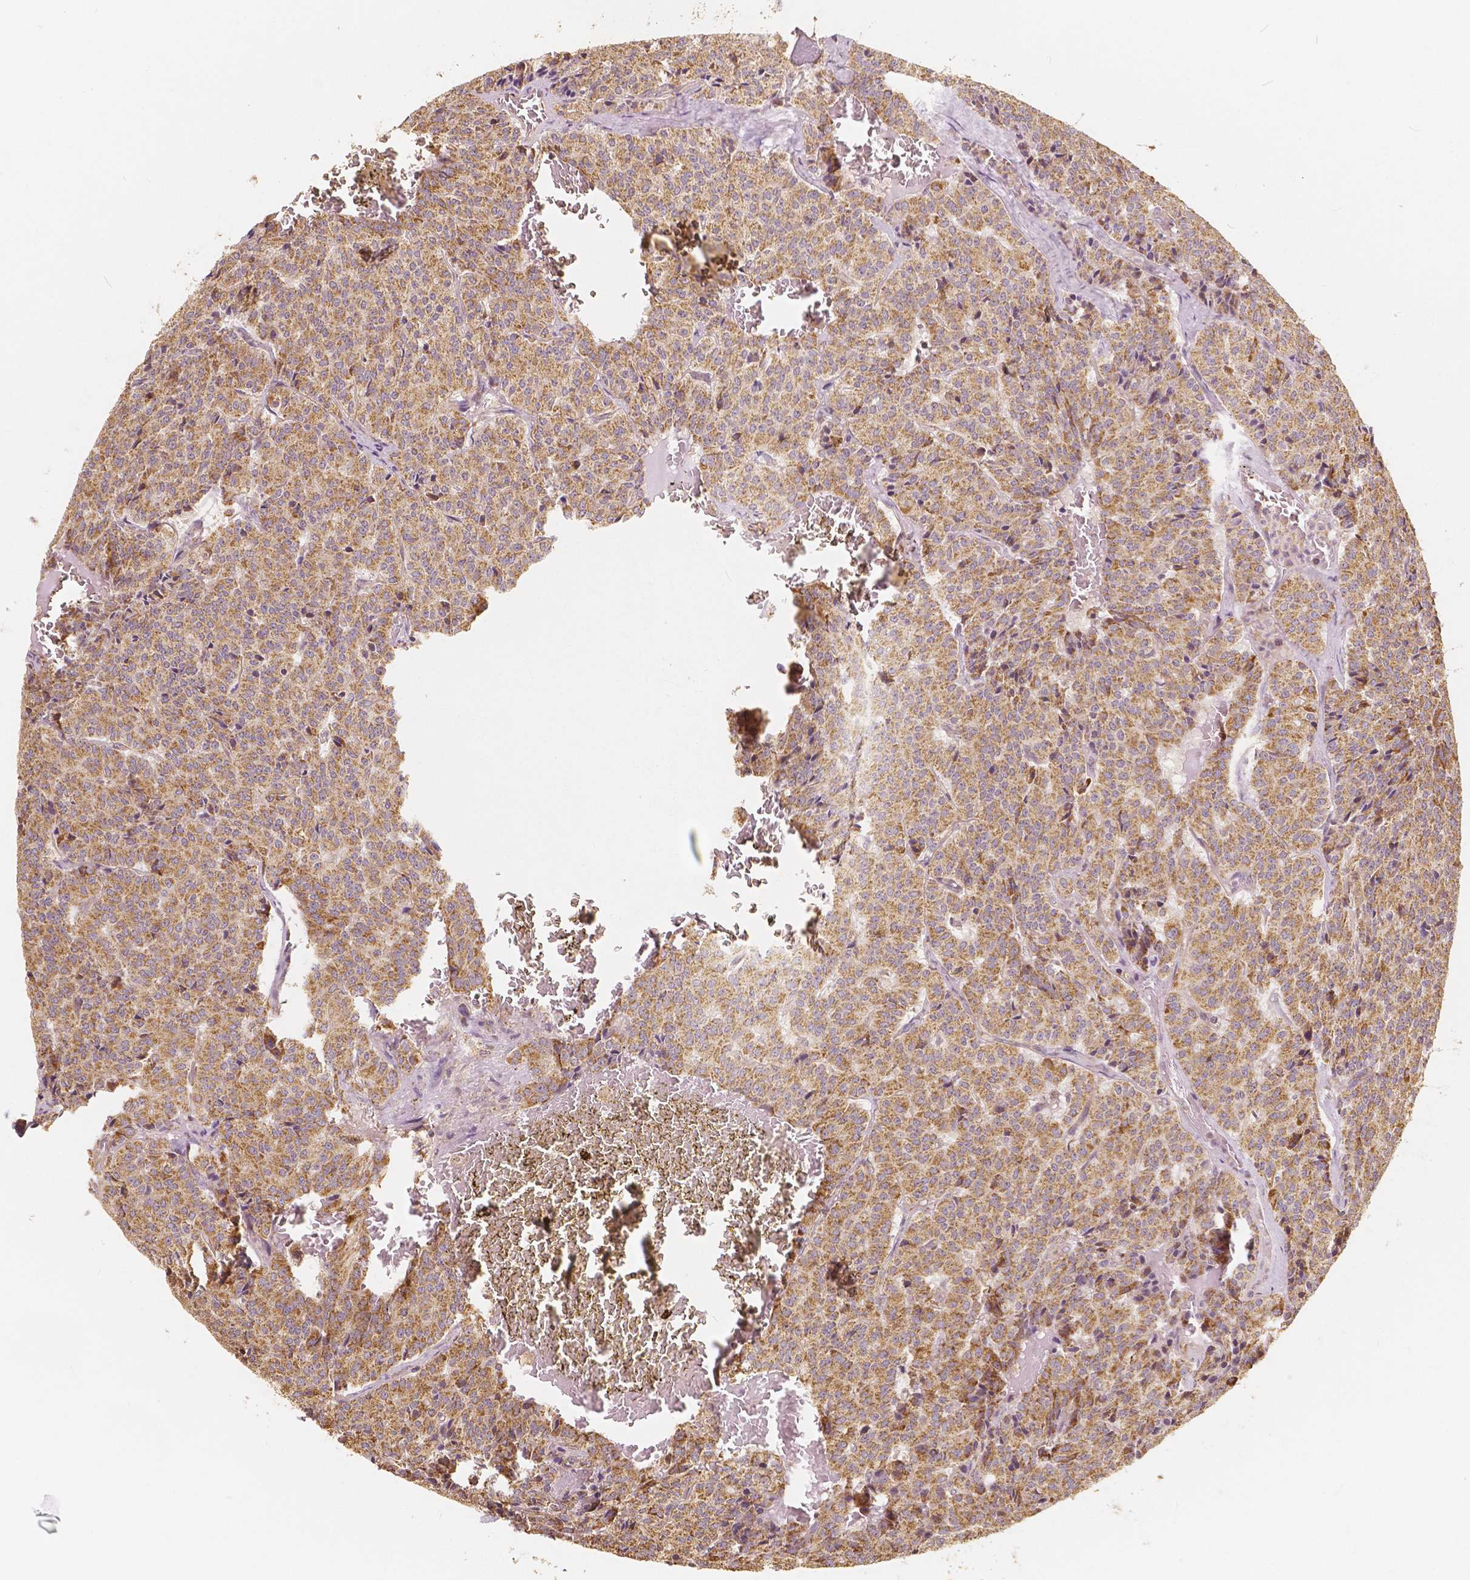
{"staining": {"intensity": "moderate", "quantity": ">75%", "location": "cytoplasmic/membranous"}, "tissue": "carcinoid", "cell_type": "Tumor cells", "image_type": "cancer", "snomed": [{"axis": "morphology", "description": "Carcinoid, malignant, NOS"}, {"axis": "topography", "description": "Lung"}], "caption": "This is a photomicrograph of immunohistochemistry (IHC) staining of carcinoid, which shows moderate positivity in the cytoplasmic/membranous of tumor cells.", "gene": "PEX26", "patient": {"sex": "male", "age": 70}}